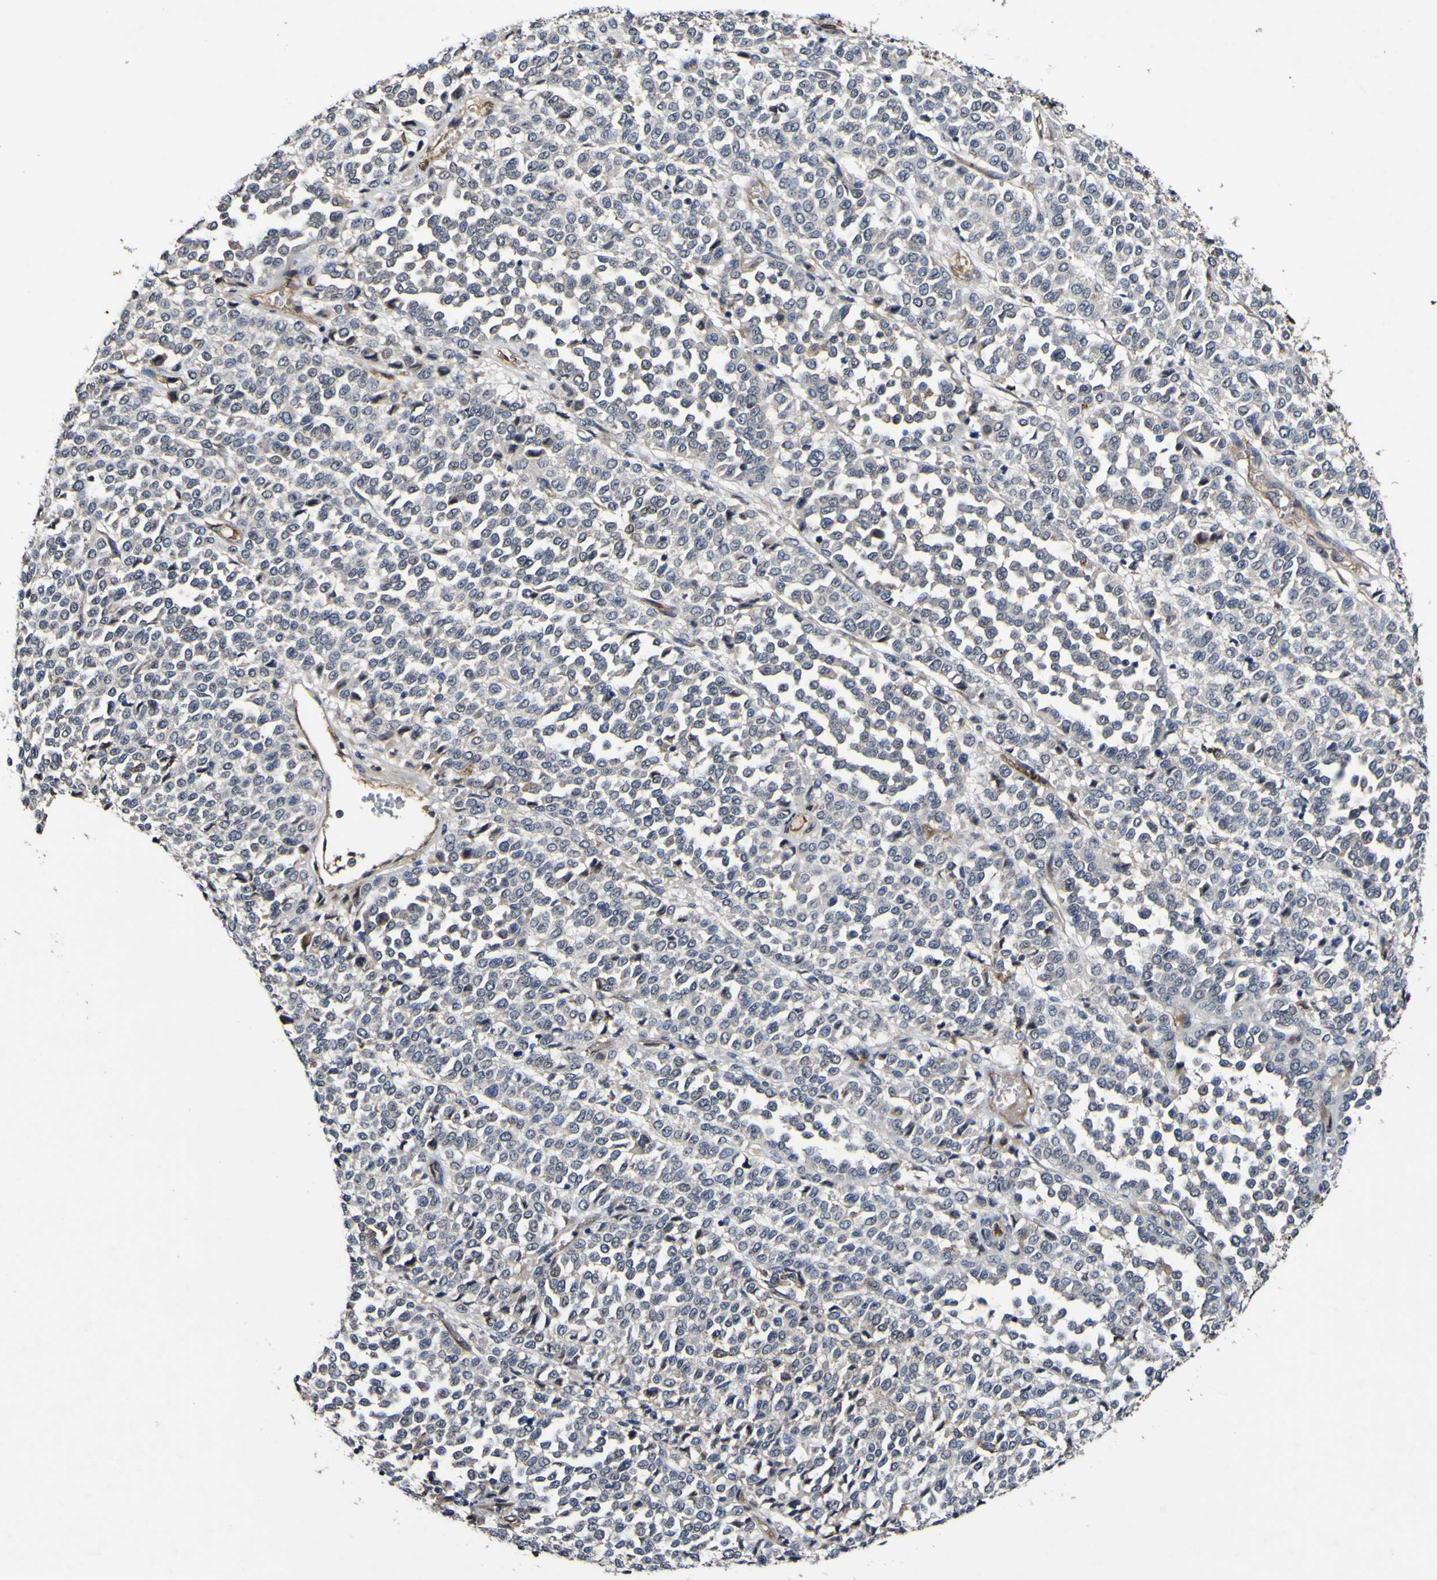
{"staining": {"intensity": "negative", "quantity": "none", "location": "none"}, "tissue": "melanoma", "cell_type": "Tumor cells", "image_type": "cancer", "snomed": [{"axis": "morphology", "description": "Malignant melanoma, Metastatic site"}, {"axis": "topography", "description": "Pancreas"}], "caption": "DAB immunohistochemical staining of human melanoma demonstrates no significant expression in tumor cells.", "gene": "CCL2", "patient": {"sex": "female", "age": 30}}